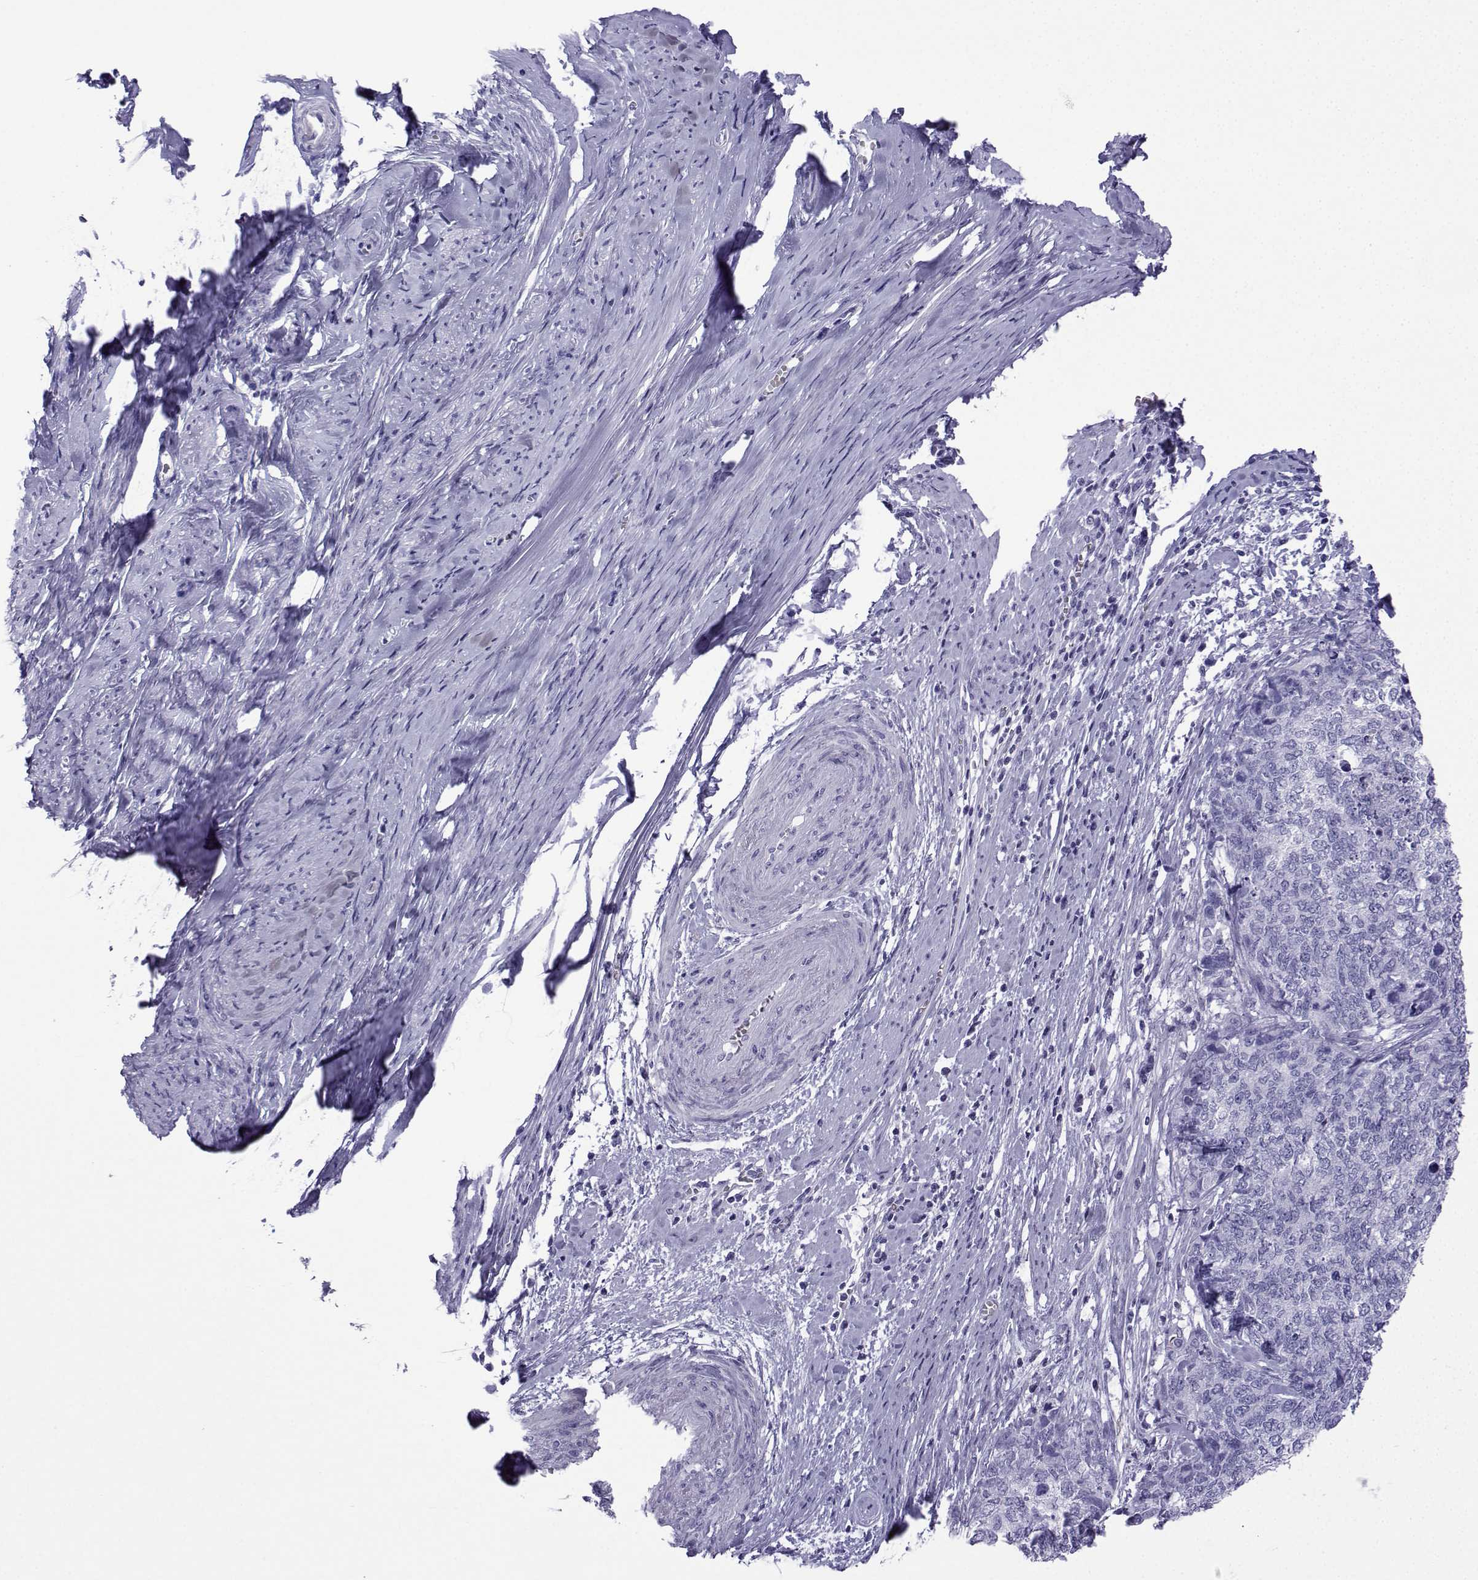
{"staining": {"intensity": "negative", "quantity": "none", "location": "none"}, "tissue": "cervical cancer", "cell_type": "Tumor cells", "image_type": "cancer", "snomed": [{"axis": "morphology", "description": "Squamous cell carcinoma, NOS"}, {"axis": "topography", "description": "Cervix"}], "caption": "Human cervical squamous cell carcinoma stained for a protein using immunohistochemistry (IHC) displays no staining in tumor cells.", "gene": "TRIM46", "patient": {"sex": "female", "age": 63}}